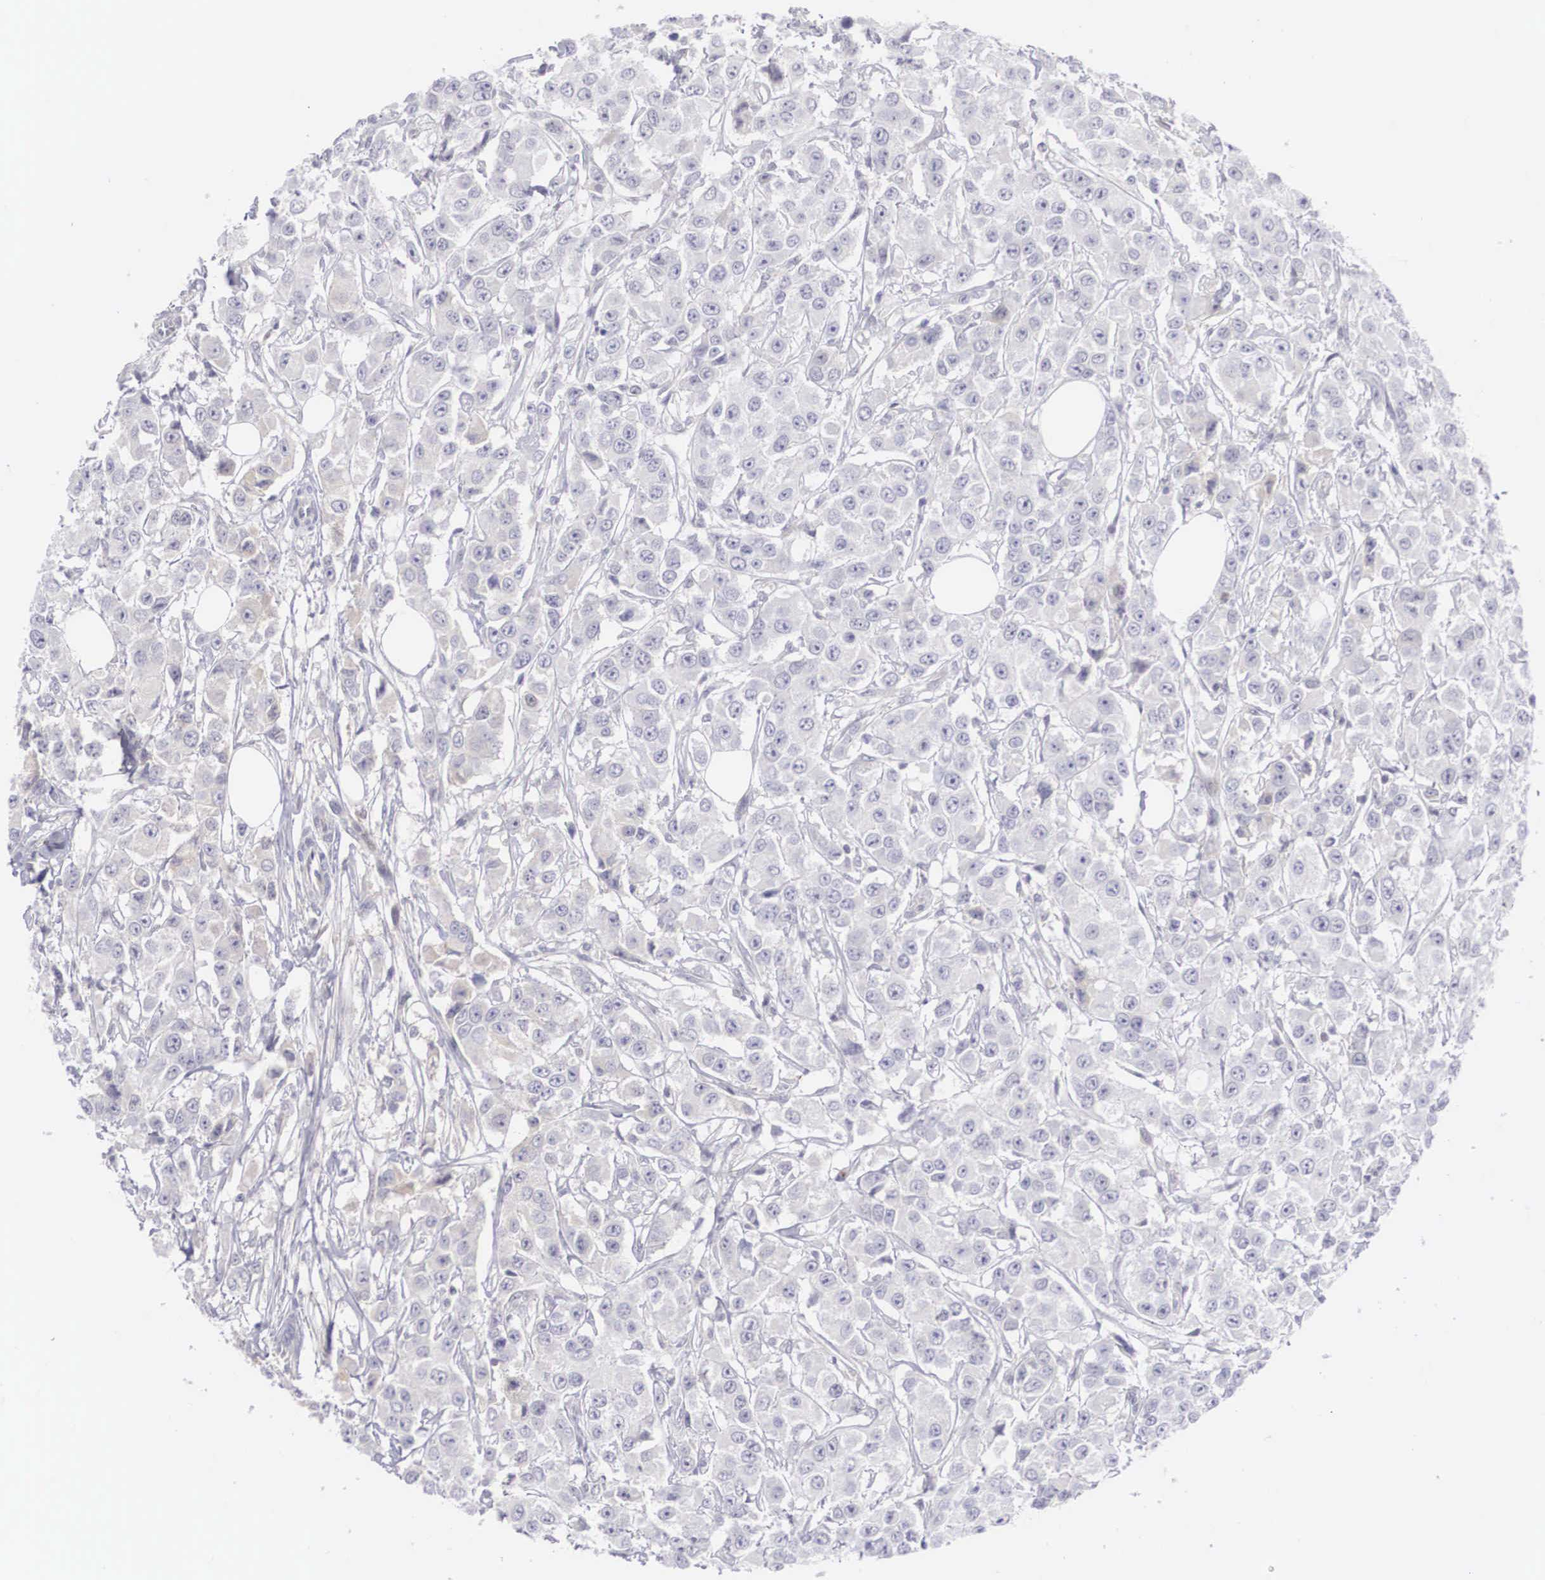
{"staining": {"intensity": "negative", "quantity": "none", "location": "none"}, "tissue": "breast cancer", "cell_type": "Tumor cells", "image_type": "cancer", "snomed": [{"axis": "morphology", "description": "Duct carcinoma"}, {"axis": "topography", "description": "Breast"}], "caption": "DAB (3,3'-diaminobenzidine) immunohistochemical staining of human breast cancer (invasive ductal carcinoma) shows no significant positivity in tumor cells.", "gene": "RBPJ", "patient": {"sex": "female", "age": 58}}